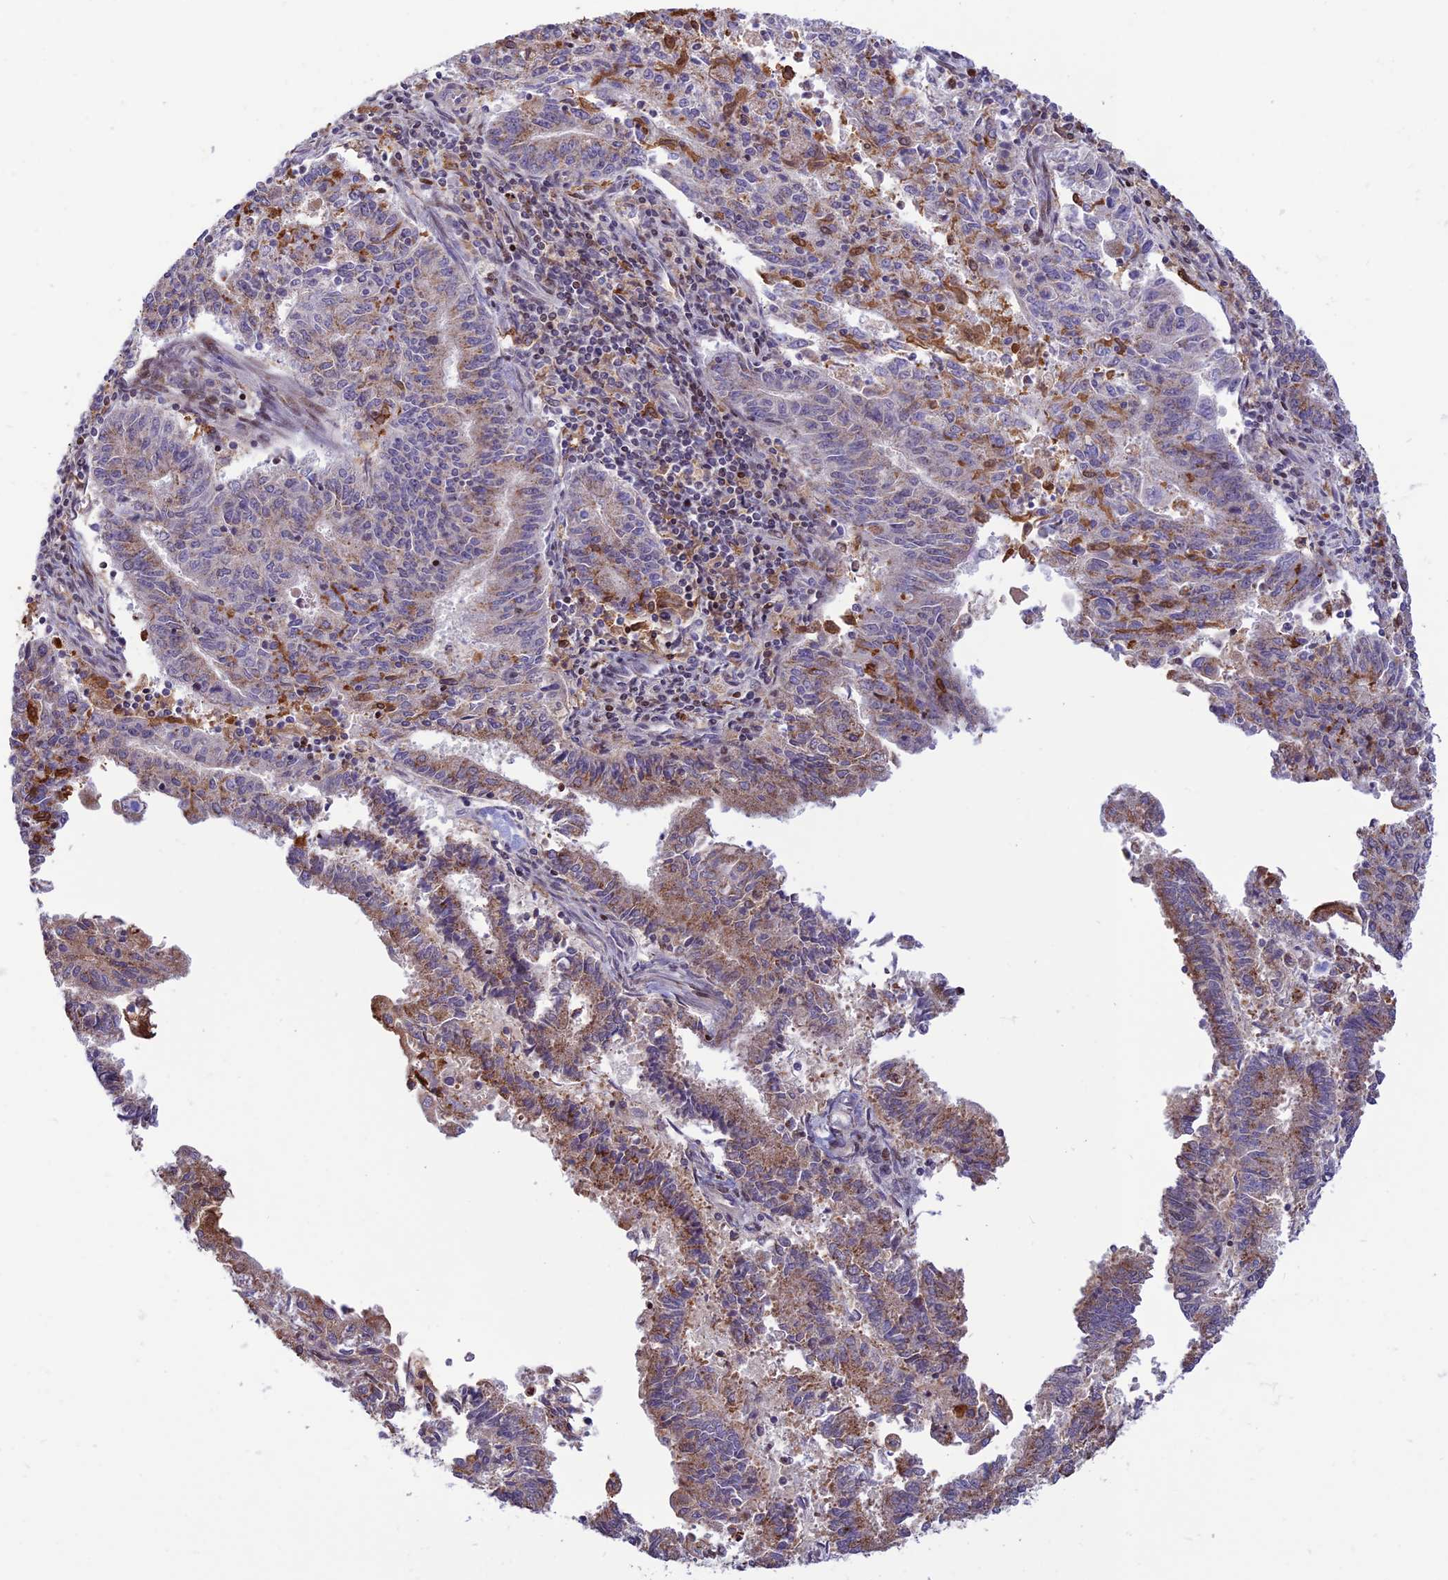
{"staining": {"intensity": "moderate", "quantity": "25%-75%", "location": "cytoplasmic/membranous"}, "tissue": "endometrial cancer", "cell_type": "Tumor cells", "image_type": "cancer", "snomed": [{"axis": "morphology", "description": "Adenocarcinoma, NOS"}, {"axis": "topography", "description": "Endometrium"}], "caption": "Immunohistochemistry of human endometrial adenocarcinoma reveals medium levels of moderate cytoplasmic/membranous expression in about 25%-75% of tumor cells.", "gene": "FAM186B", "patient": {"sex": "female", "age": 59}}